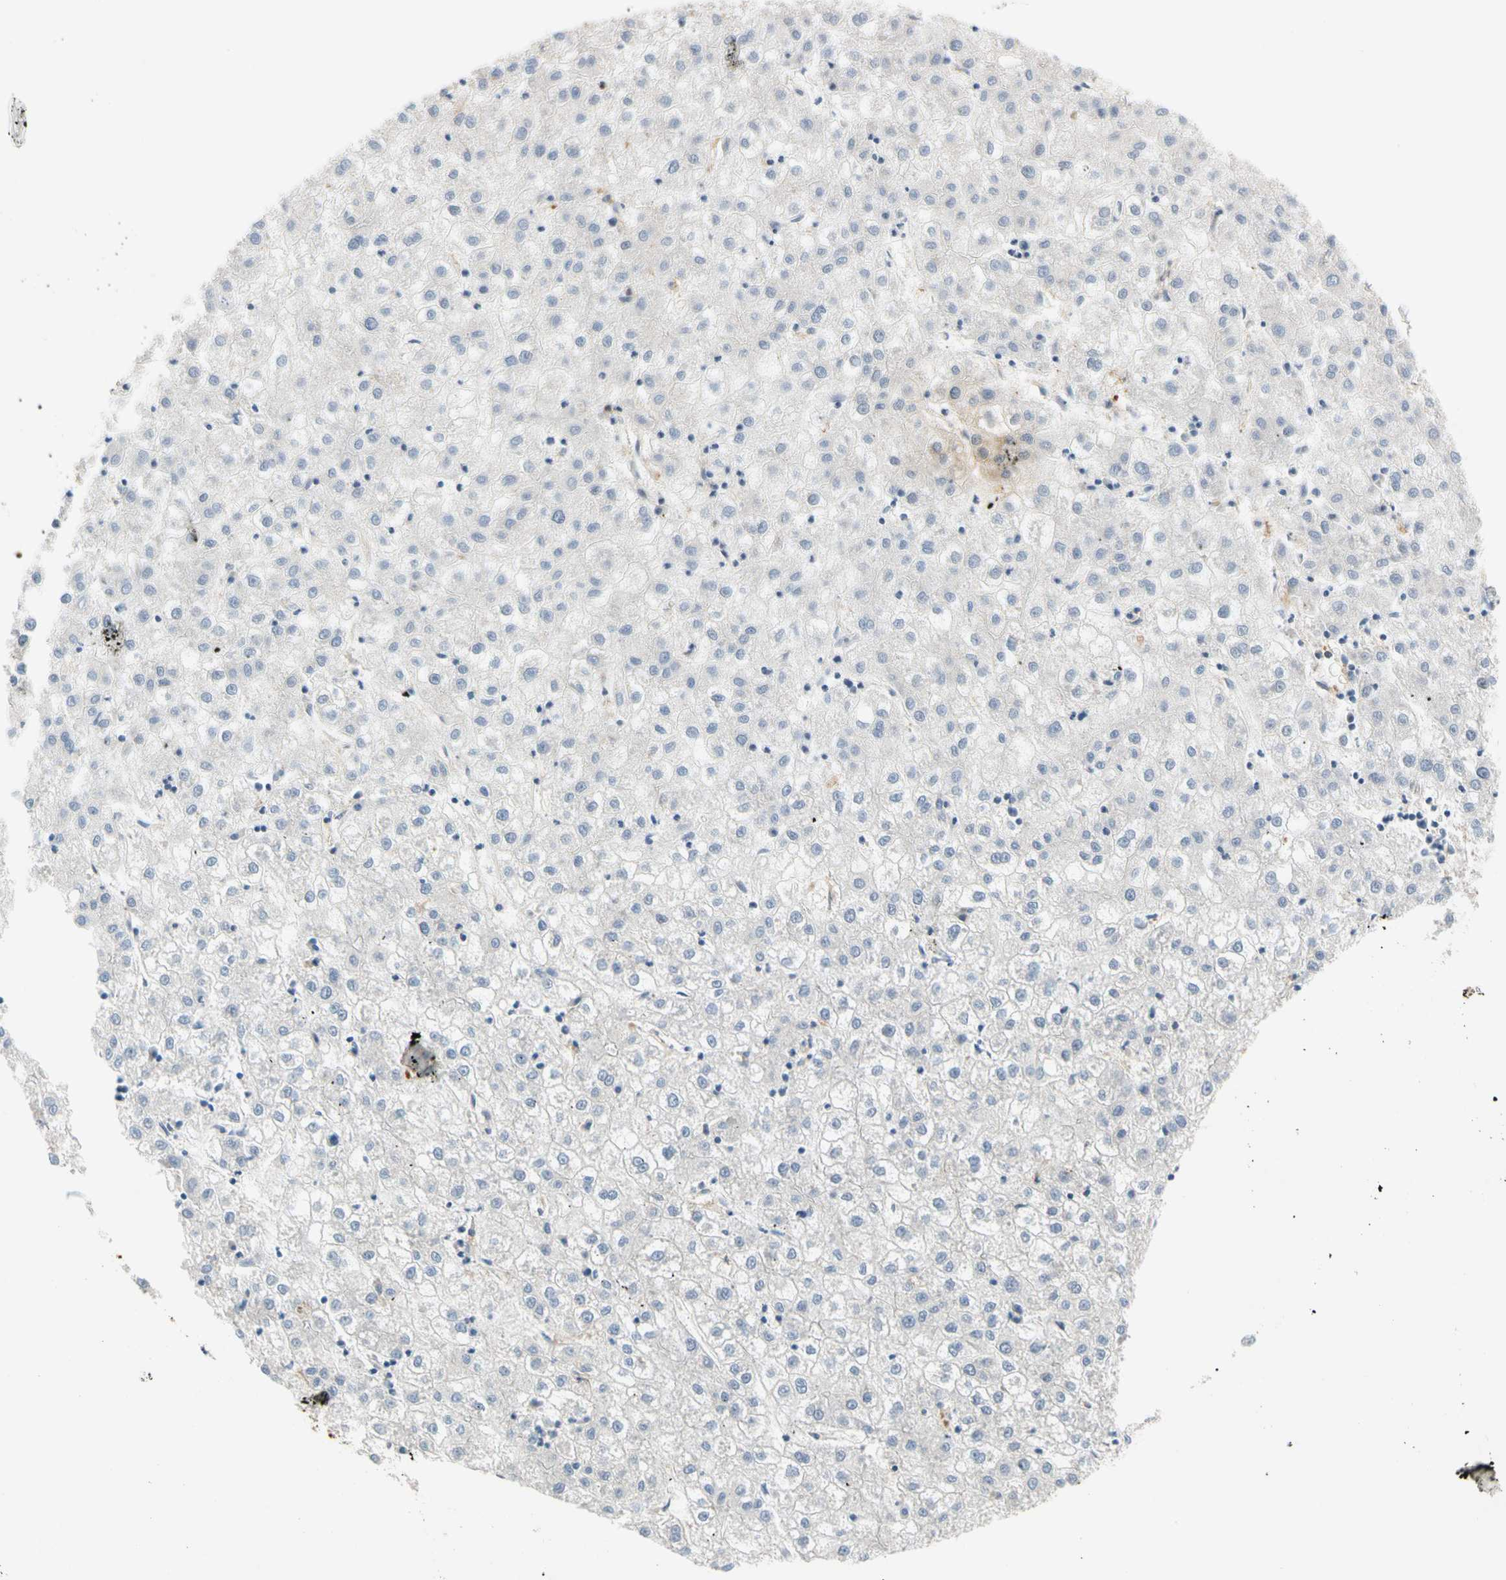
{"staining": {"intensity": "negative", "quantity": "none", "location": "none"}, "tissue": "liver cancer", "cell_type": "Tumor cells", "image_type": "cancer", "snomed": [{"axis": "morphology", "description": "Carcinoma, Hepatocellular, NOS"}, {"axis": "topography", "description": "Liver"}], "caption": "The immunohistochemistry image has no significant expression in tumor cells of liver cancer (hepatocellular carcinoma) tissue. The staining was performed using DAB to visualize the protein expression in brown, while the nuclei were stained in blue with hematoxylin (Magnification: 20x).", "gene": "GPSM2", "patient": {"sex": "male", "age": 72}}